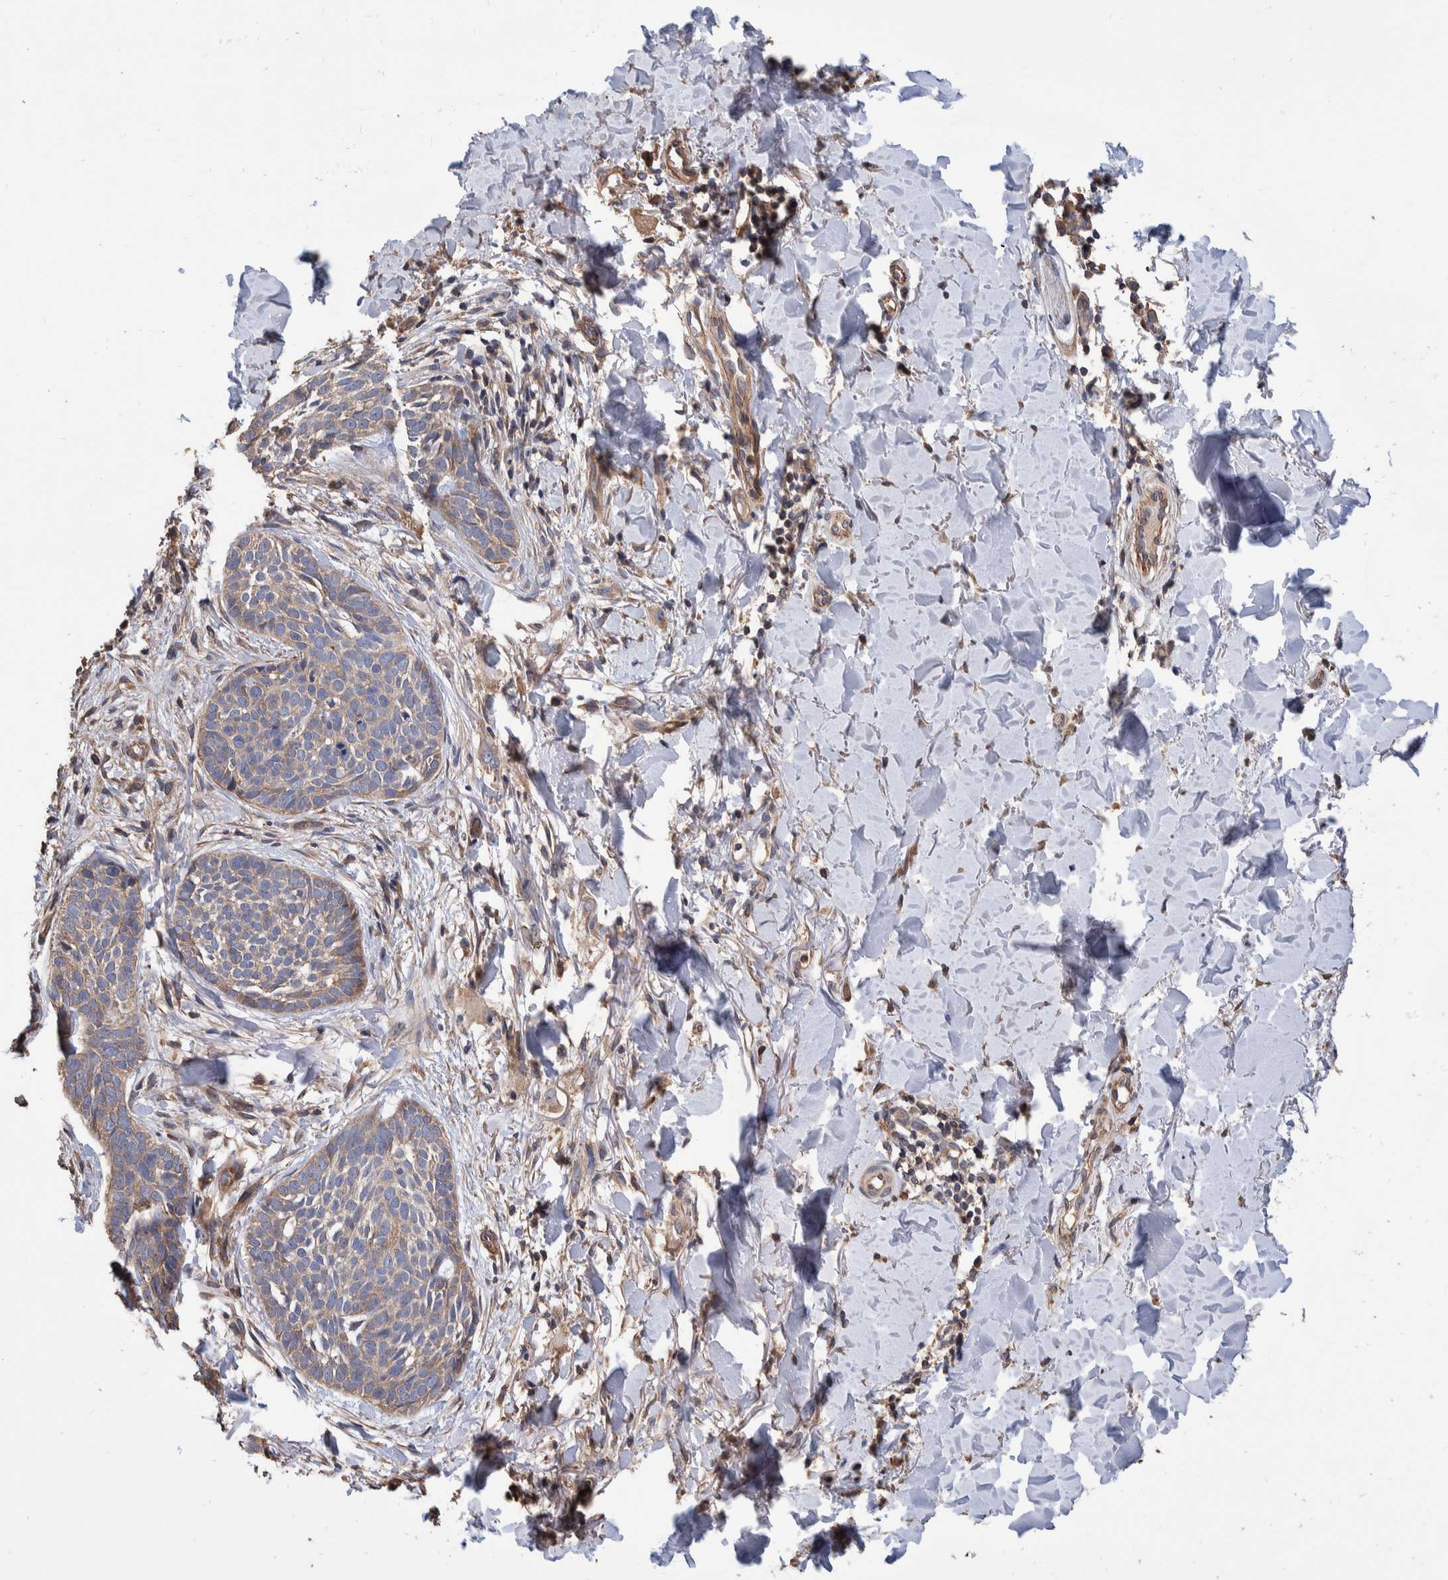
{"staining": {"intensity": "weak", "quantity": "<25%", "location": "cytoplasmic/membranous"}, "tissue": "skin cancer", "cell_type": "Tumor cells", "image_type": "cancer", "snomed": [{"axis": "morphology", "description": "Normal tissue, NOS"}, {"axis": "morphology", "description": "Basal cell carcinoma"}, {"axis": "topography", "description": "Skin"}], "caption": "A high-resolution histopathology image shows immunohistochemistry staining of skin basal cell carcinoma, which reveals no significant expression in tumor cells.", "gene": "SLC45A4", "patient": {"sex": "male", "age": 67}}